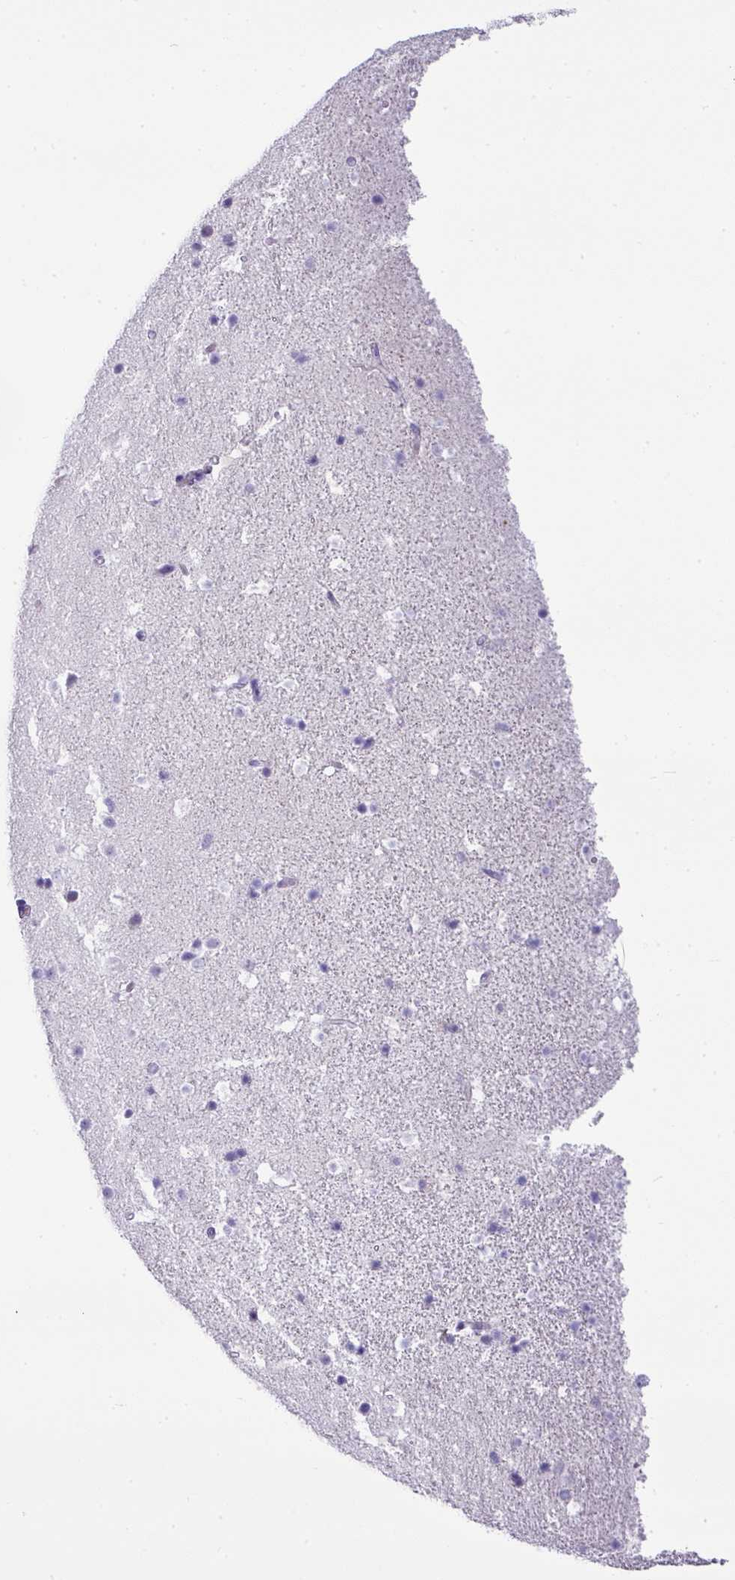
{"staining": {"intensity": "negative", "quantity": "none", "location": "none"}, "tissue": "hippocampus", "cell_type": "Glial cells", "image_type": "normal", "snomed": [{"axis": "morphology", "description": "Normal tissue, NOS"}, {"axis": "topography", "description": "Hippocampus"}], "caption": "An image of human hippocampus is negative for staining in glial cells. Brightfield microscopy of immunohistochemistry (IHC) stained with DAB (3,3'-diaminobenzidine) (brown) and hematoxylin (blue), captured at high magnification.", "gene": "ZNF568", "patient": {"sex": "male", "age": 37}}